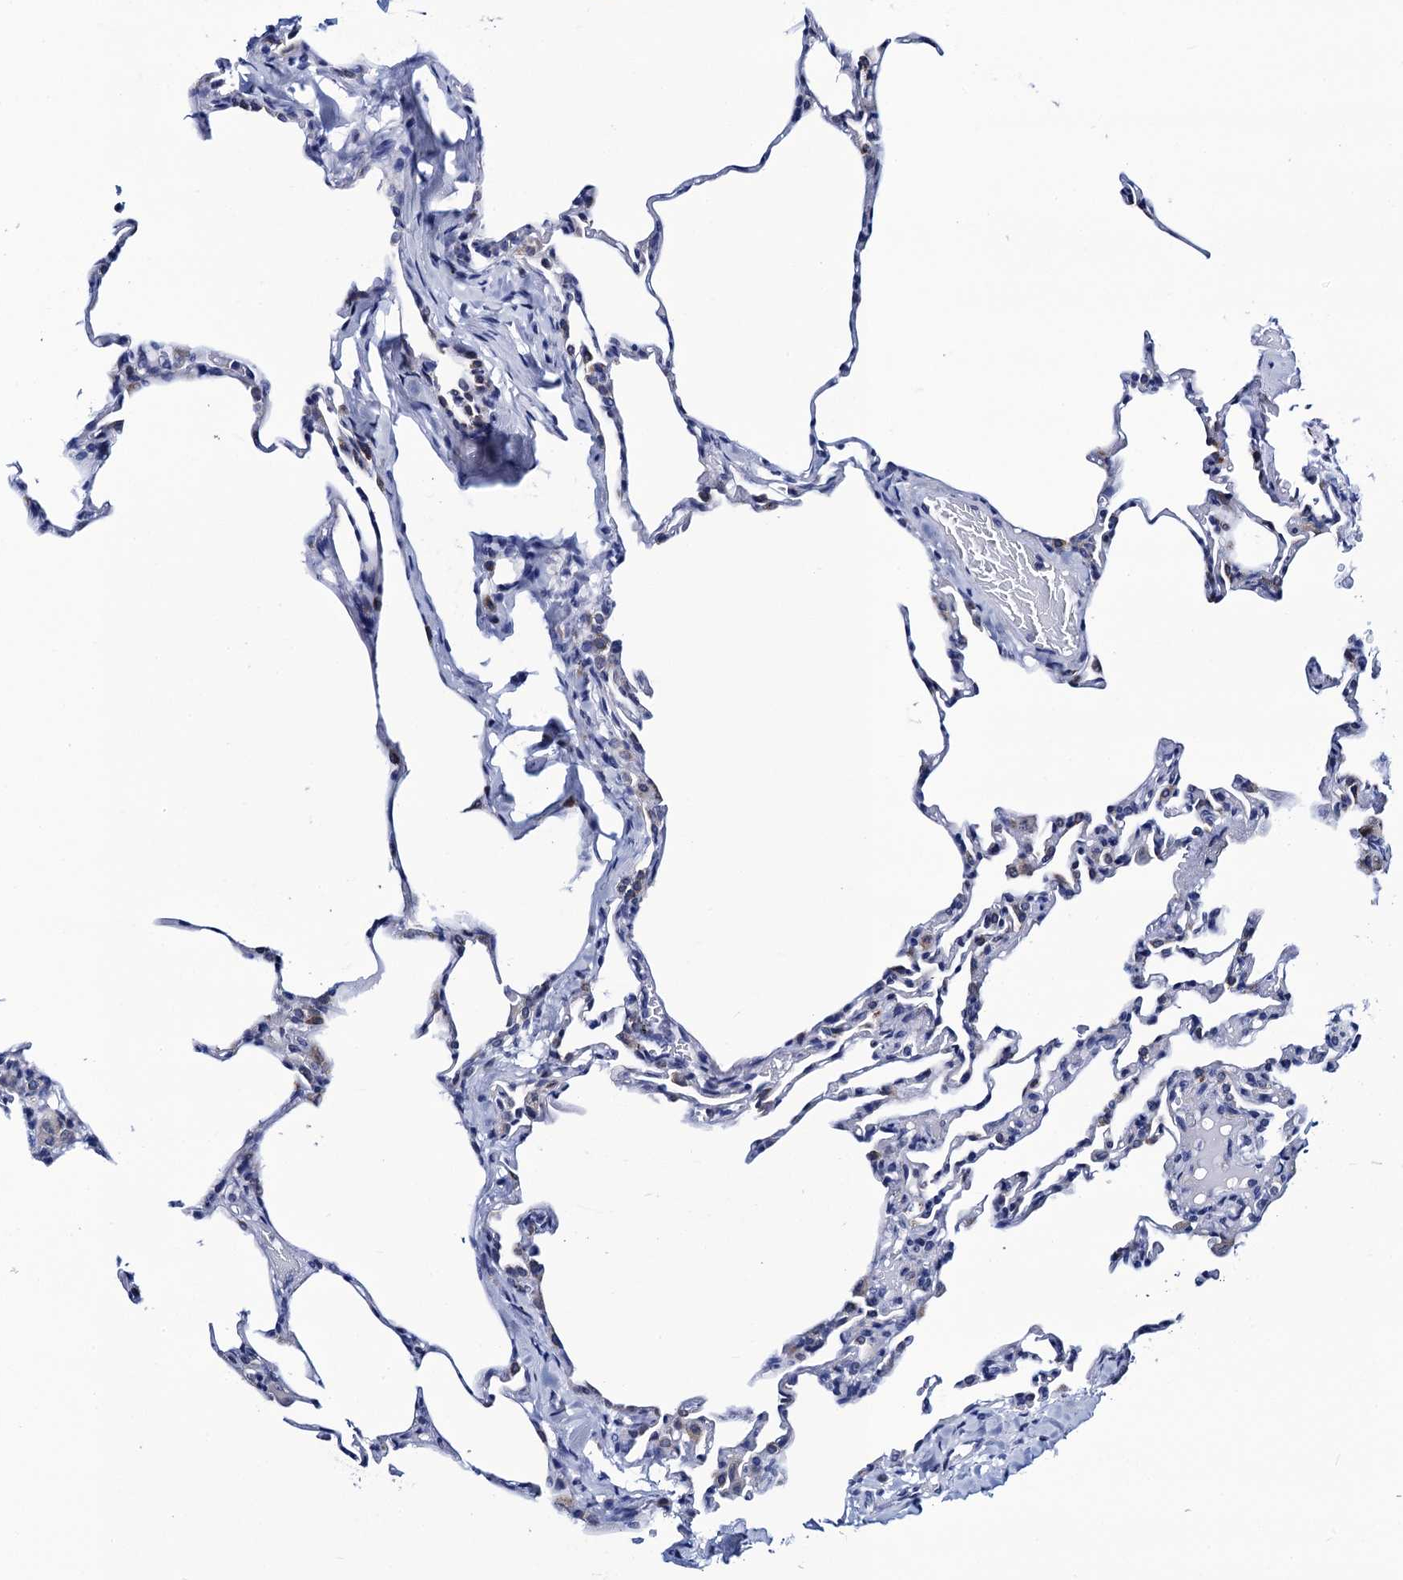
{"staining": {"intensity": "negative", "quantity": "none", "location": "none"}, "tissue": "lung", "cell_type": "Alveolar cells", "image_type": "normal", "snomed": [{"axis": "morphology", "description": "Normal tissue, NOS"}, {"axis": "topography", "description": "Lung"}], "caption": "DAB (3,3'-diaminobenzidine) immunohistochemical staining of unremarkable human lung exhibits no significant staining in alveolar cells.", "gene": "SLC7A10", "patient": {"sex": "male", "age": 20}}